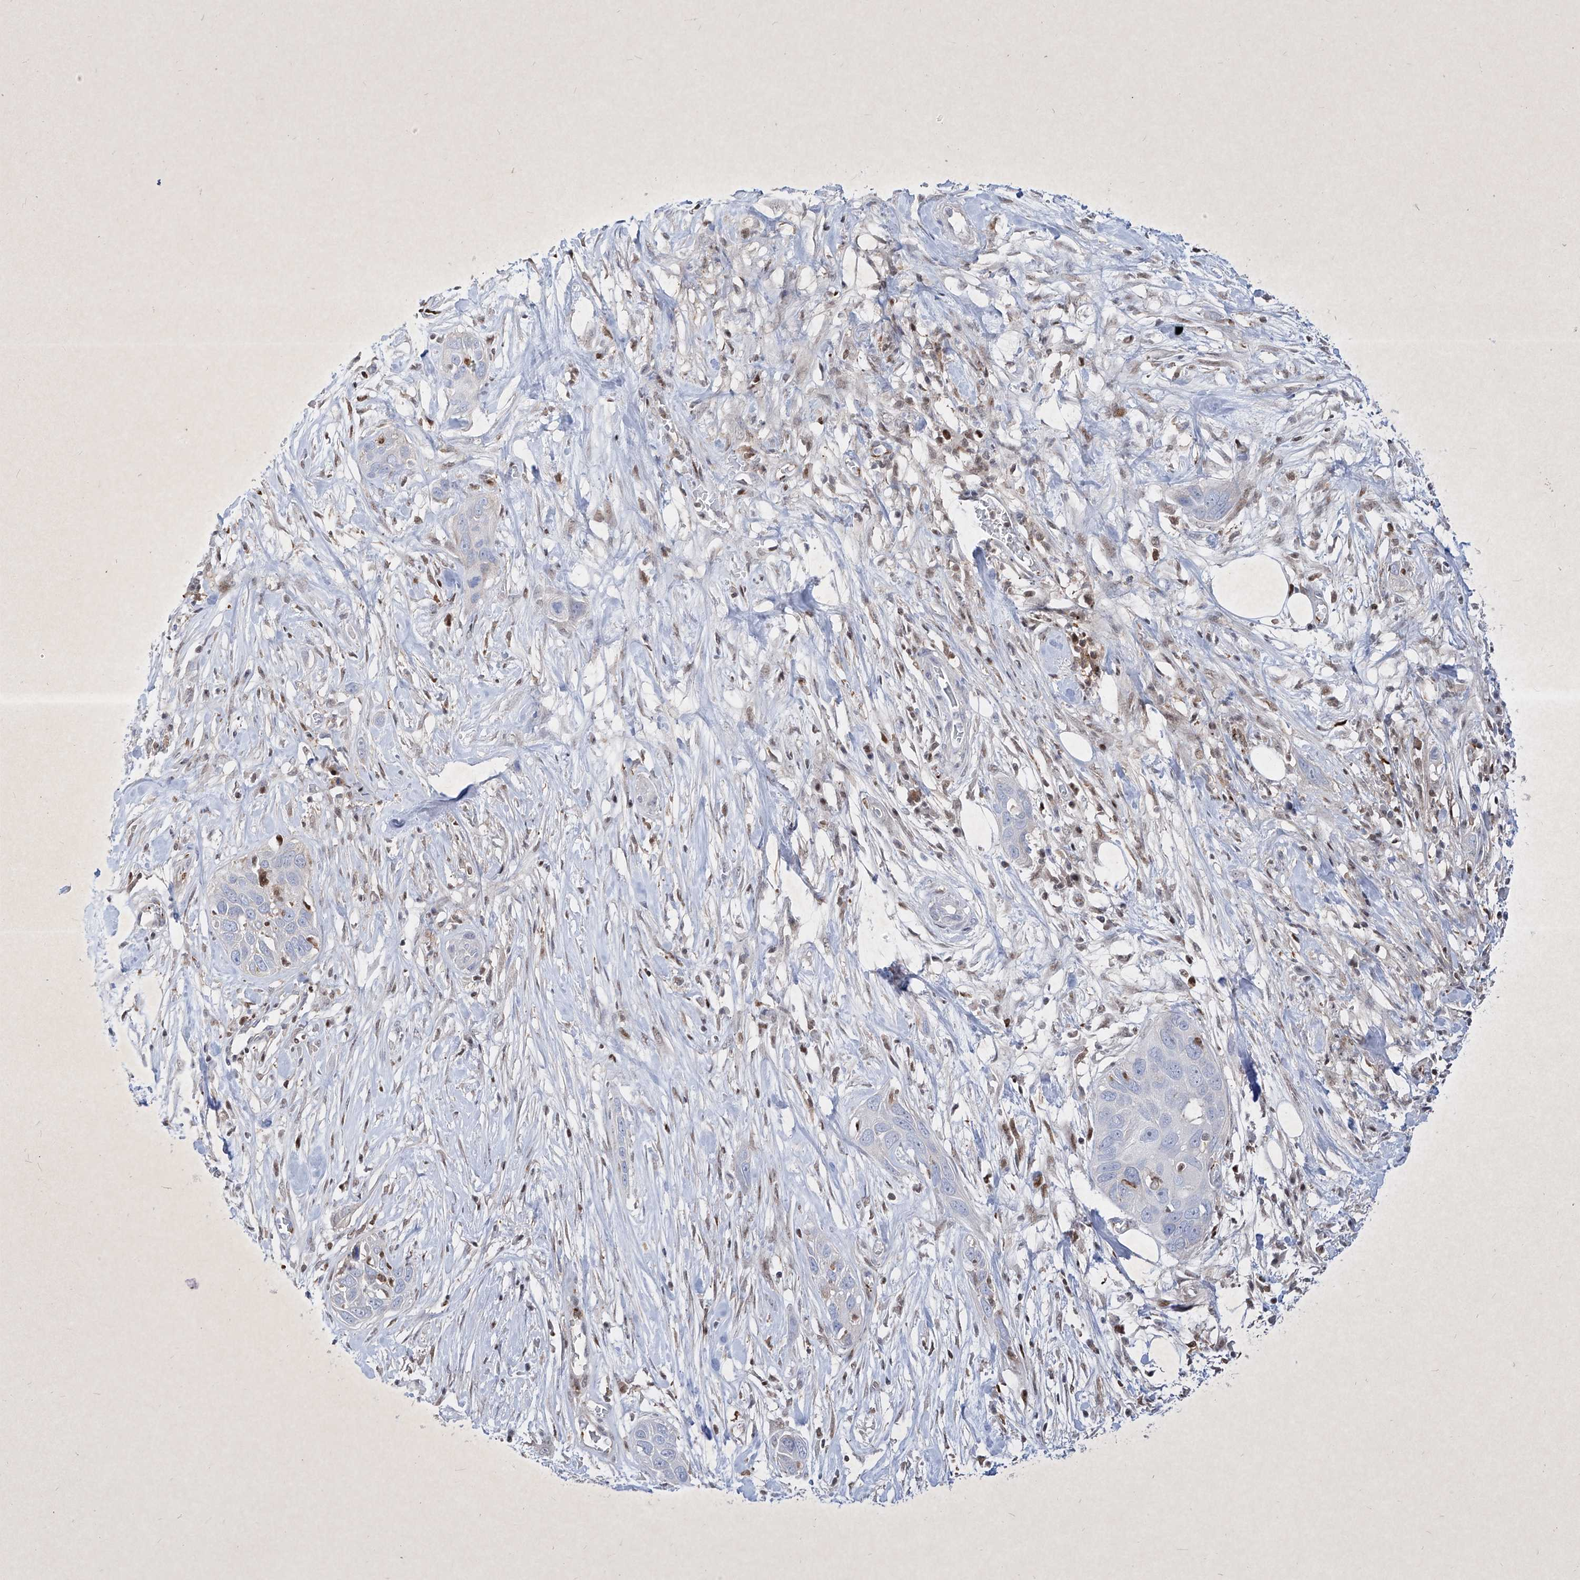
{"staining": {"intensity": "negative", "quantity": "none", "location": "none"}, "tissue": "pancreatic cancer", "cell_type": "Tumor cells", "image_type": "cancer", "snomed": [{"axis": "morphology", "description": "Adenocarcinoma, NOS"}, {"axis": "topography", "description": "Pancreas"}], "caption": "An immunohistochemistry photomicrograph of pancreatic cancer is shown. There is no staining in tumor cells of pancreatic cancer.", "gene": "PSMB10", "patient": {"sex": "female", "age": 60}}